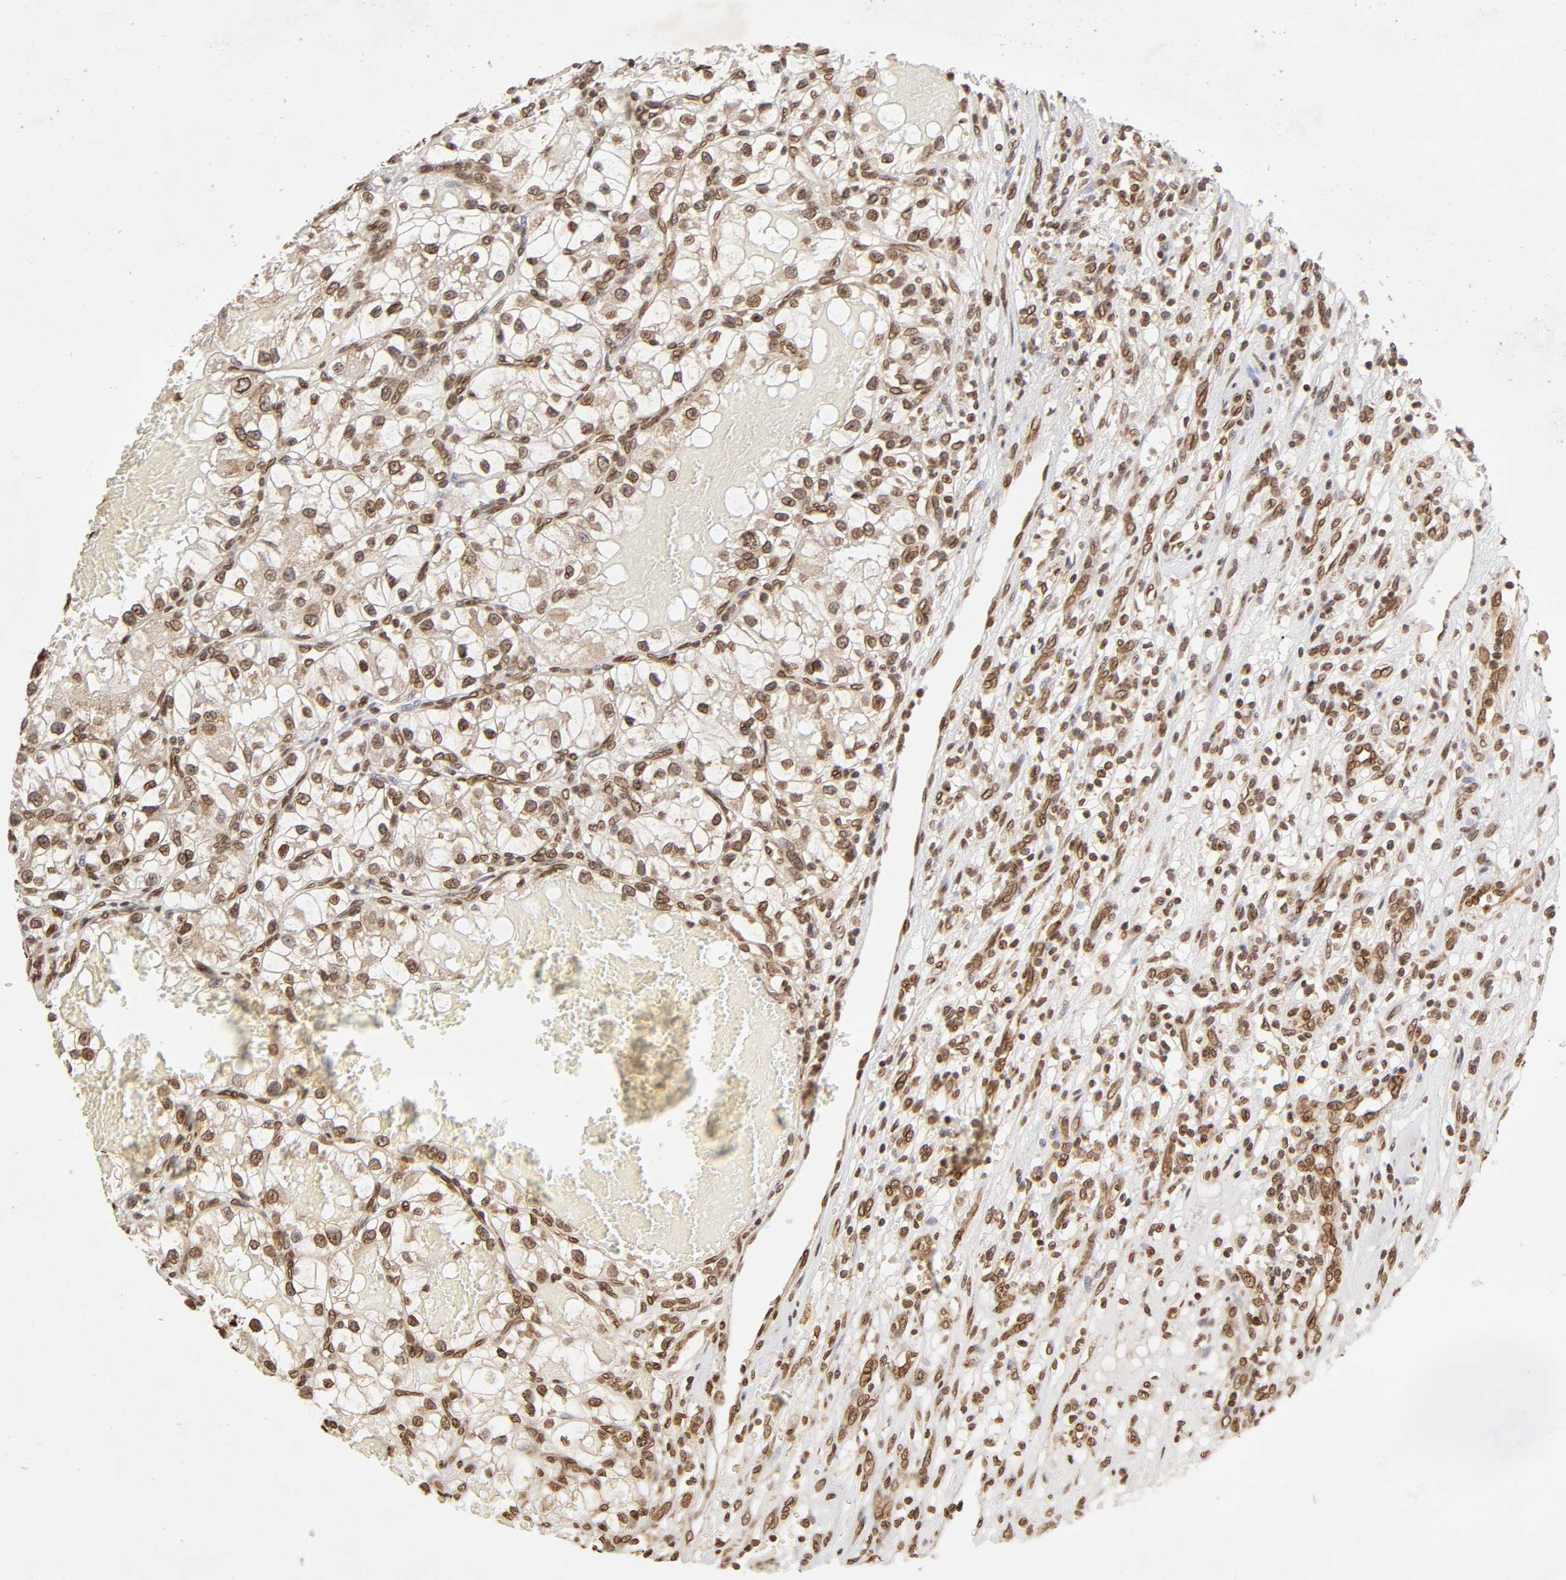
{"staining": {"intensity": "moderate", "quantity": ">75%", "location": "nuclear"}, "tissue": "renal cancer", "cell_type": "Tumor cells", "image_type": "cancer", "snomed": [{"axis": "morphology", "description": "Adenocarcinoma, NOS"}, {"axis": "topography", "description": "Kidney"}], "caption": "Human adenocarcinoma (renal) stained with a protein marker displays moderate staining in tumor cells.", "gene": "MLLT6", "patient": {"sex": "female", "age": 57}}